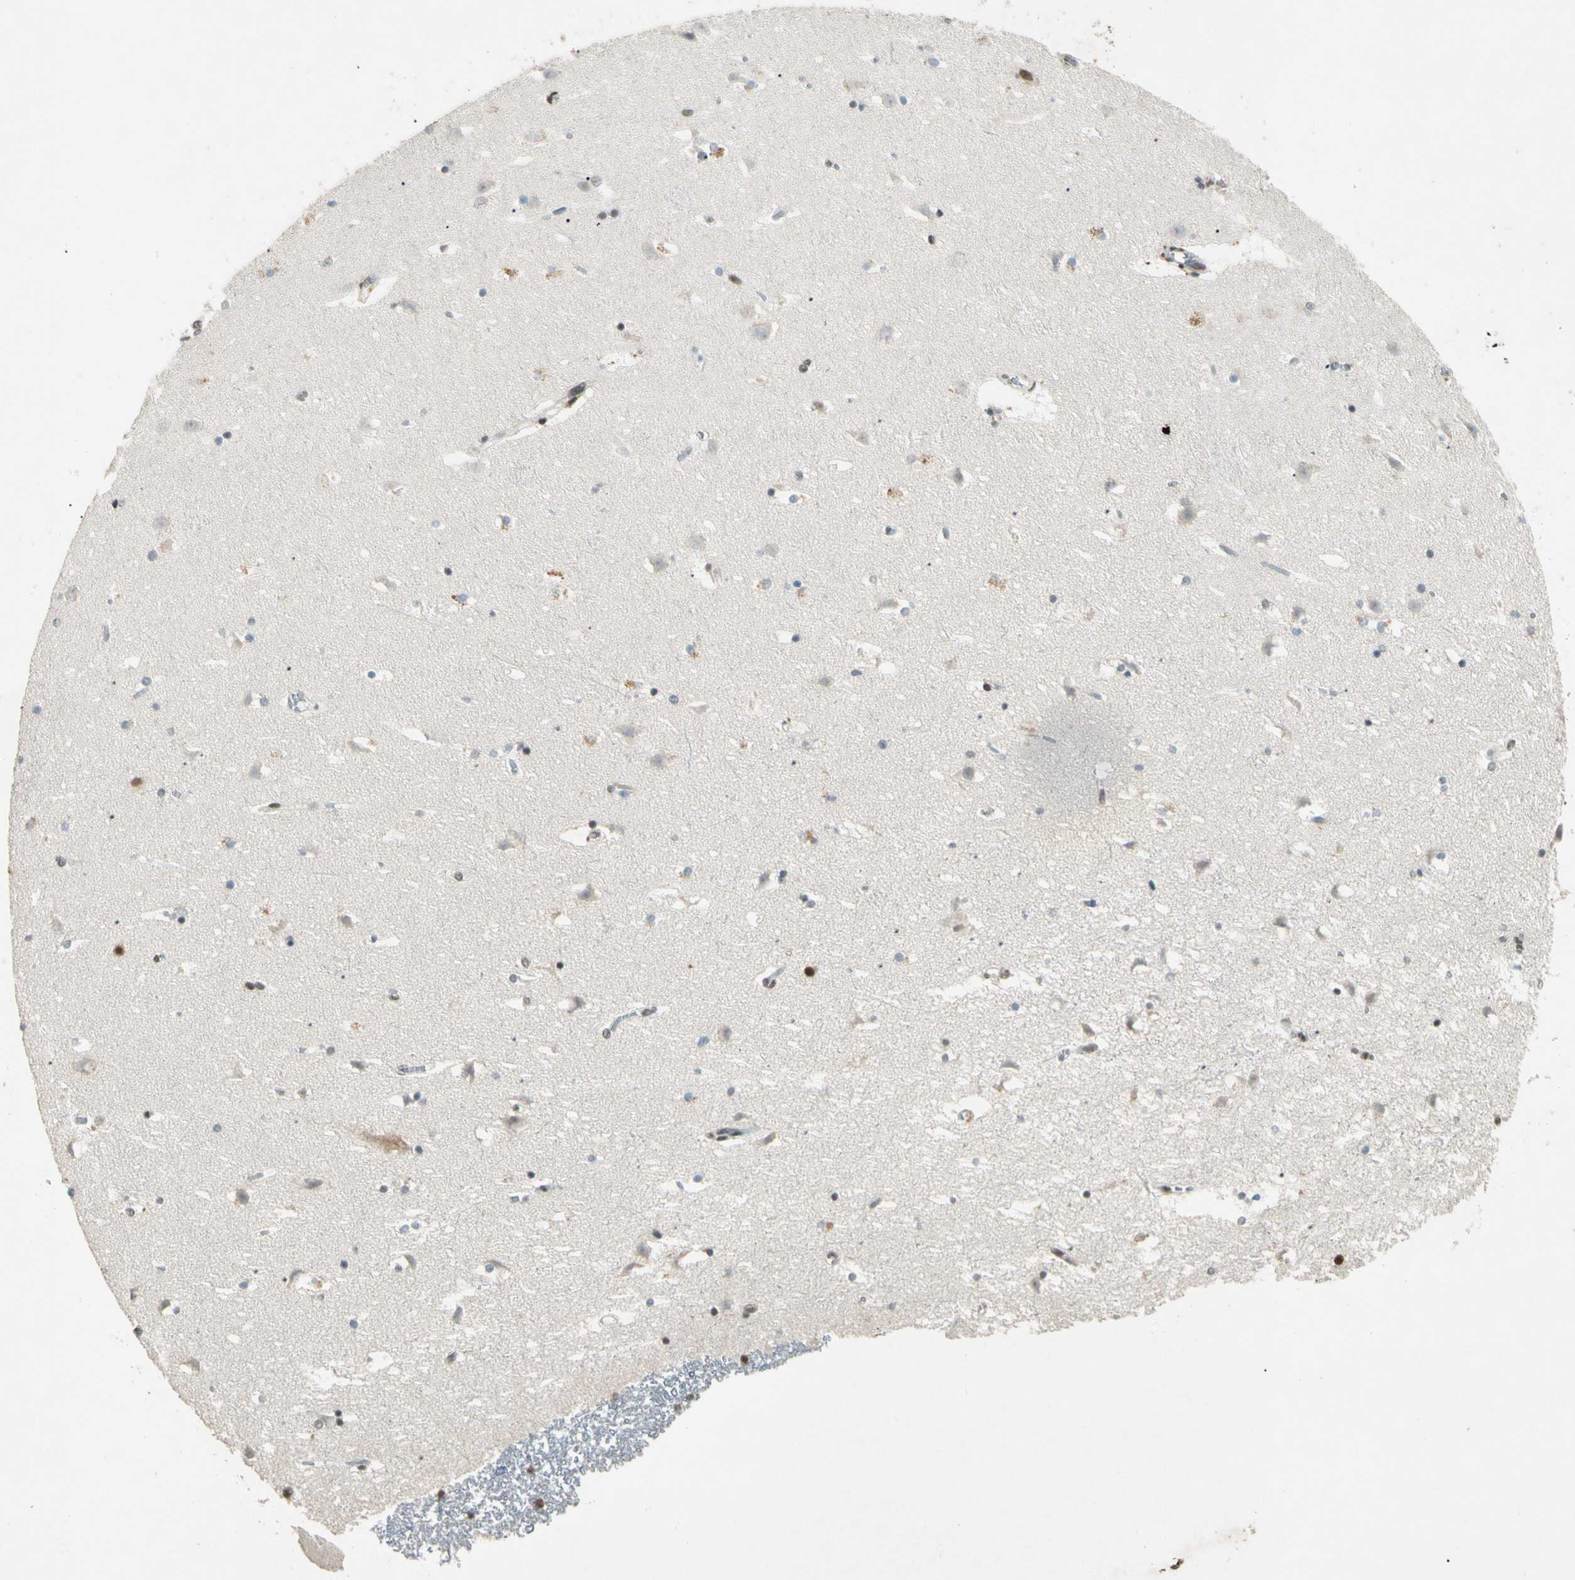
{"staining": {"intensity": "weak", "quantity": "25%-75%", "location": "nuclear"}, "tissue": "caudate", "cell_type": "Glial cells", "image_type": "normal", "snomed": [{"axis": "morphology", "description": "Normal tissue, NOS"}, {"axis": "topography", "description": "Lateral ventricle wall"}], "caption": "Caudate stained with DAB (3,3'-diaminobenzidine) immunohistochemistry (IHC) demonstrates low levels of weak nuclear positivity in about 25%-75% of glial cells.", "gene": "ZBTB4", "patient": {"sex": "male", "age": 45}}